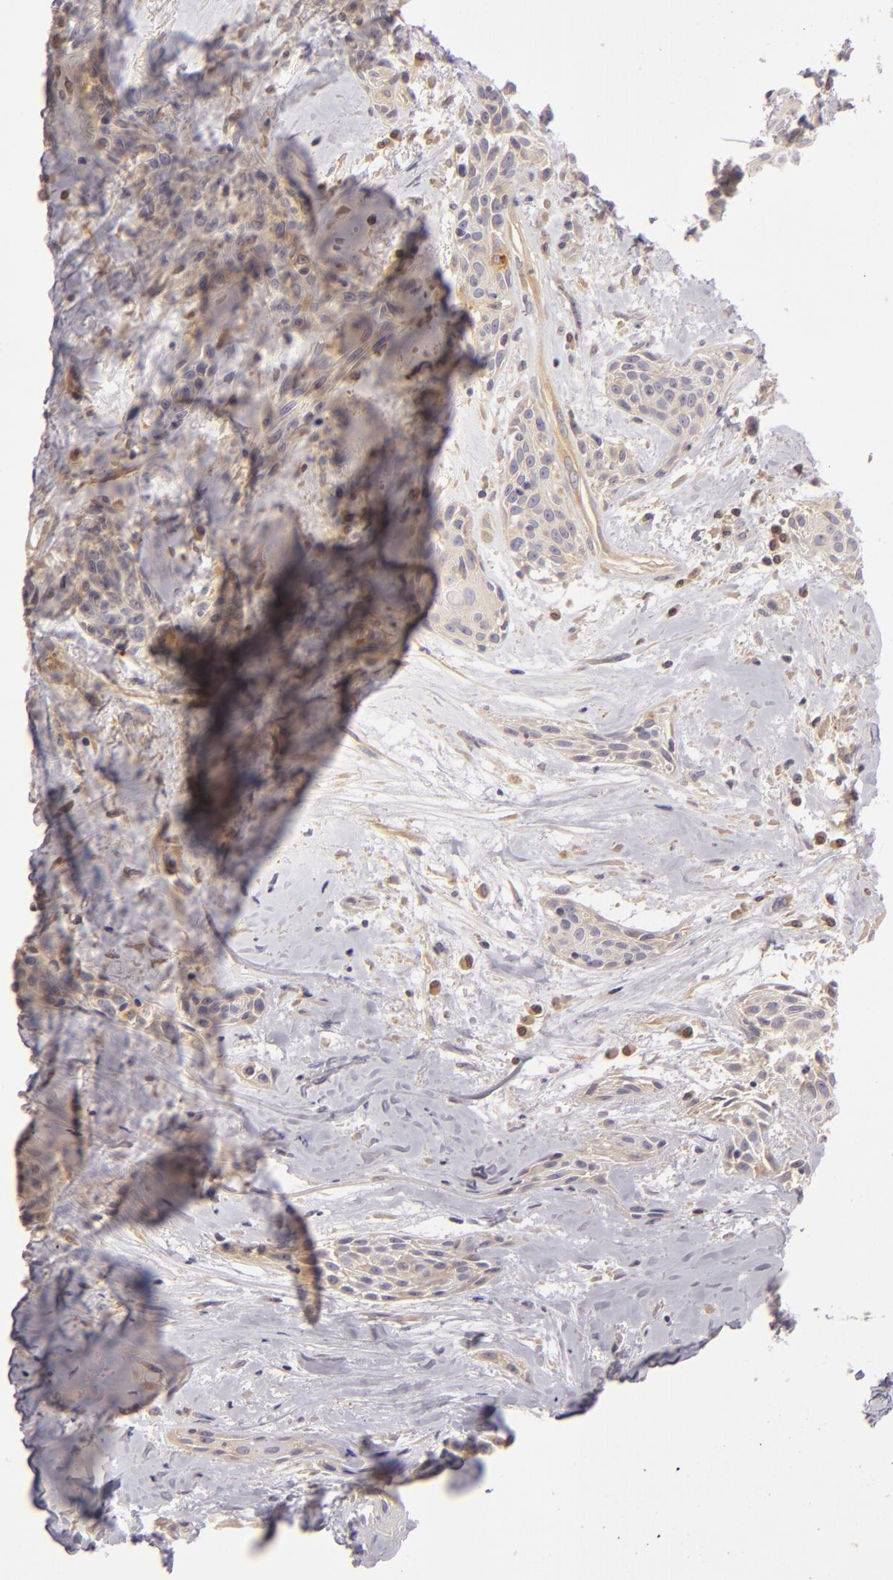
{"staining": {"intensity": "weak", "quantity": ">75%", "location": "cytoplasmic/membranous"}, "tissue": "skin cancer", "cell_type": "Tumor cells", "image_type": "cancer", "snomed": [{"axis": "morphology", "description": "Squamous cell carcinoma, NOS"}, {"axis": "topography", "description": "Skin"}, {"axis": "topography", "description": "Anal"}], "caption": "Human skin cancer (squamous cell carcinoma) stained for a protein (brown) shows weak cytoplasmic/membranous positive expression in about >75% of tumor cells.", "gene": "CD83", "patient": {"sex": "male", "age": 64}}